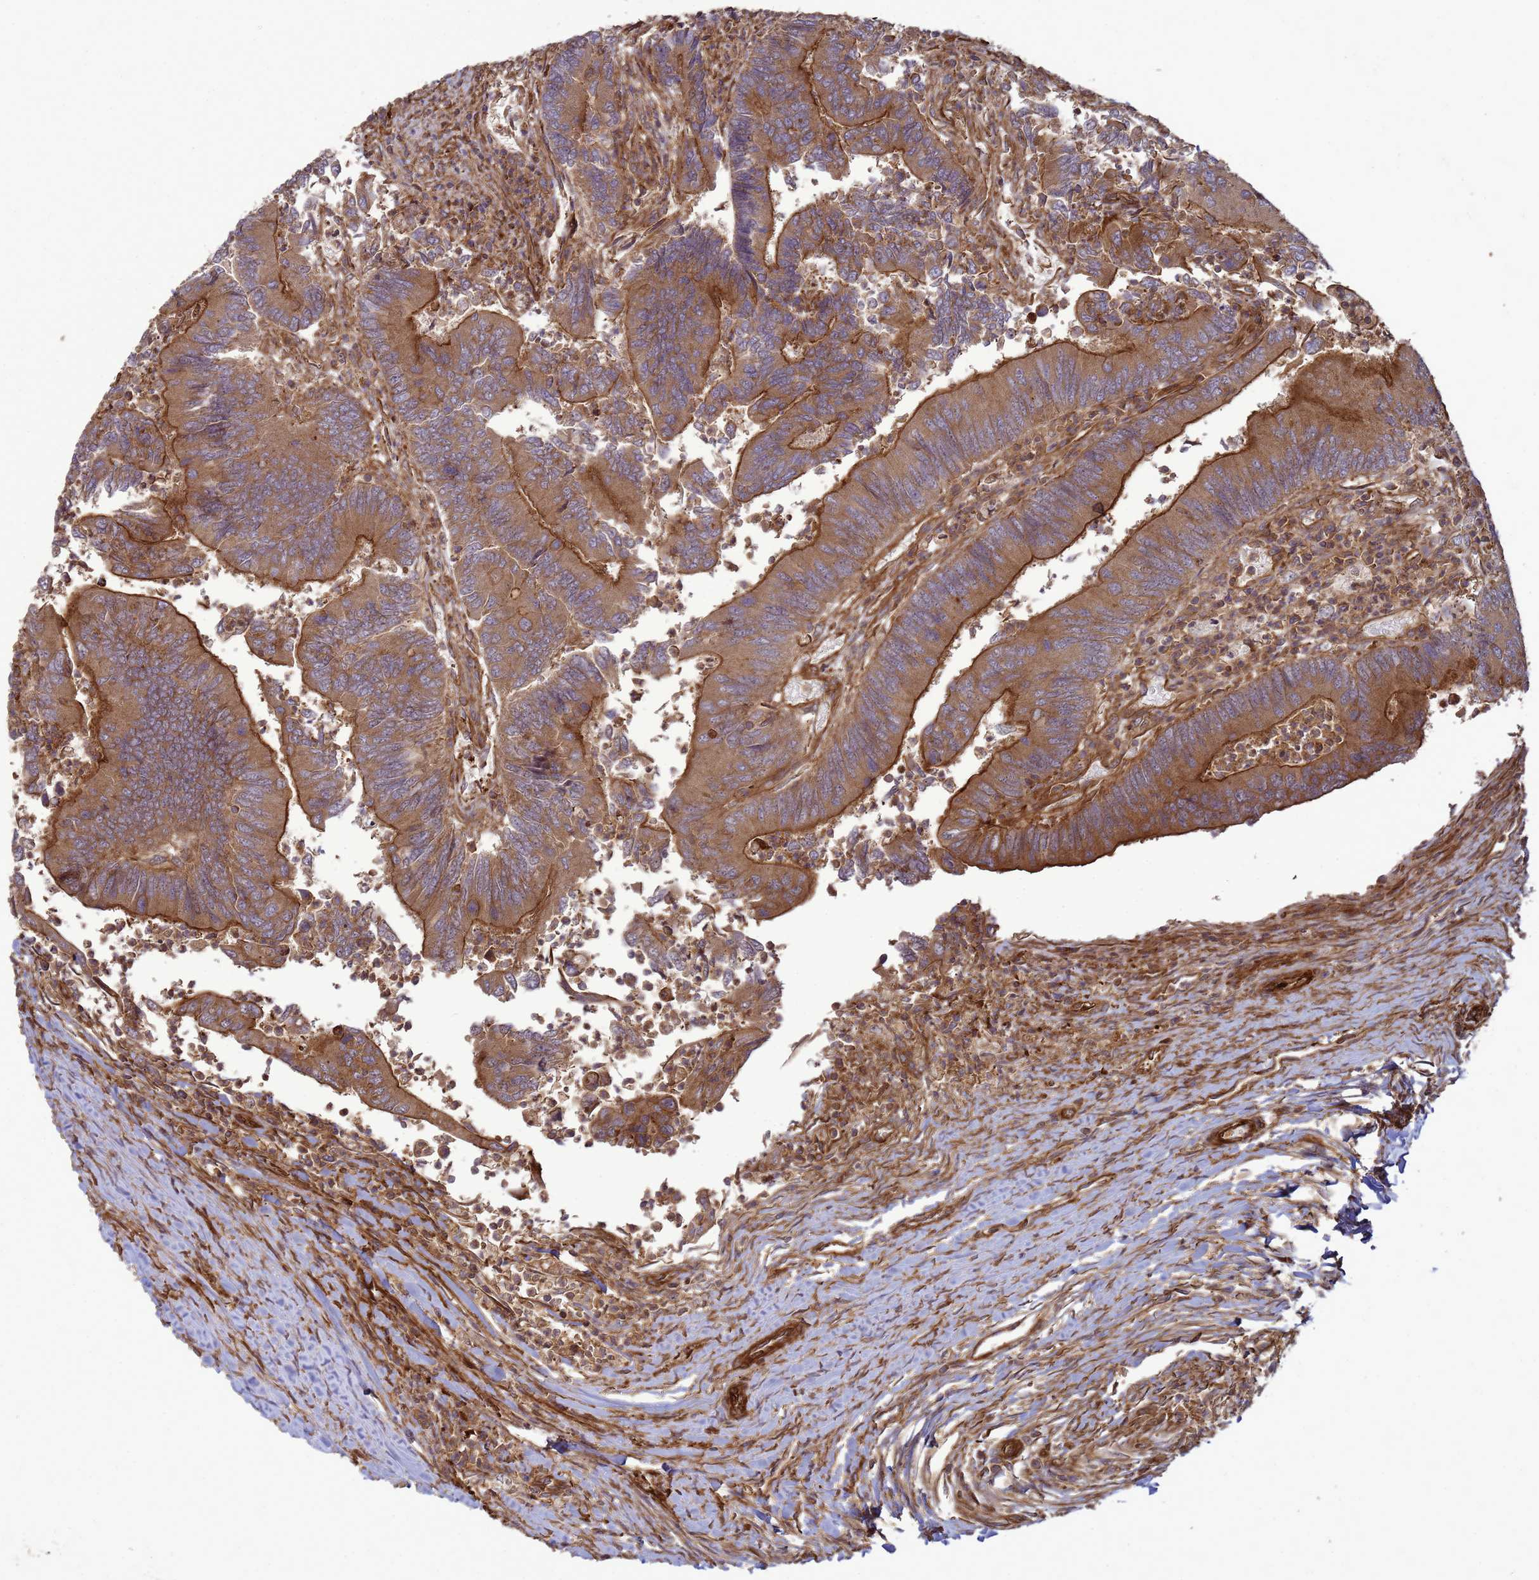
{"staining": {"intensity": "strong", "quantity": ">75%", "location": "cytoplasmic/membranous"}, "tissue": "colorectal cancer", "cell_type": "Tumor cells", "image_type": "cancer", "snomed": [{"axis": "morphology", "description": "Adenocarcinoma, NOS"}, {"axis": "topography", "description": "Colon"}], "caption": "Strong cytoplasmic/membranous protein staining is present in approximately >75% of tumor cells in colorectal adenocarcinoma. (IHC, brightfield microscopy, high magnification).", "gene": "CNOT1", "patient": {"sex": "female", "age": 67}}